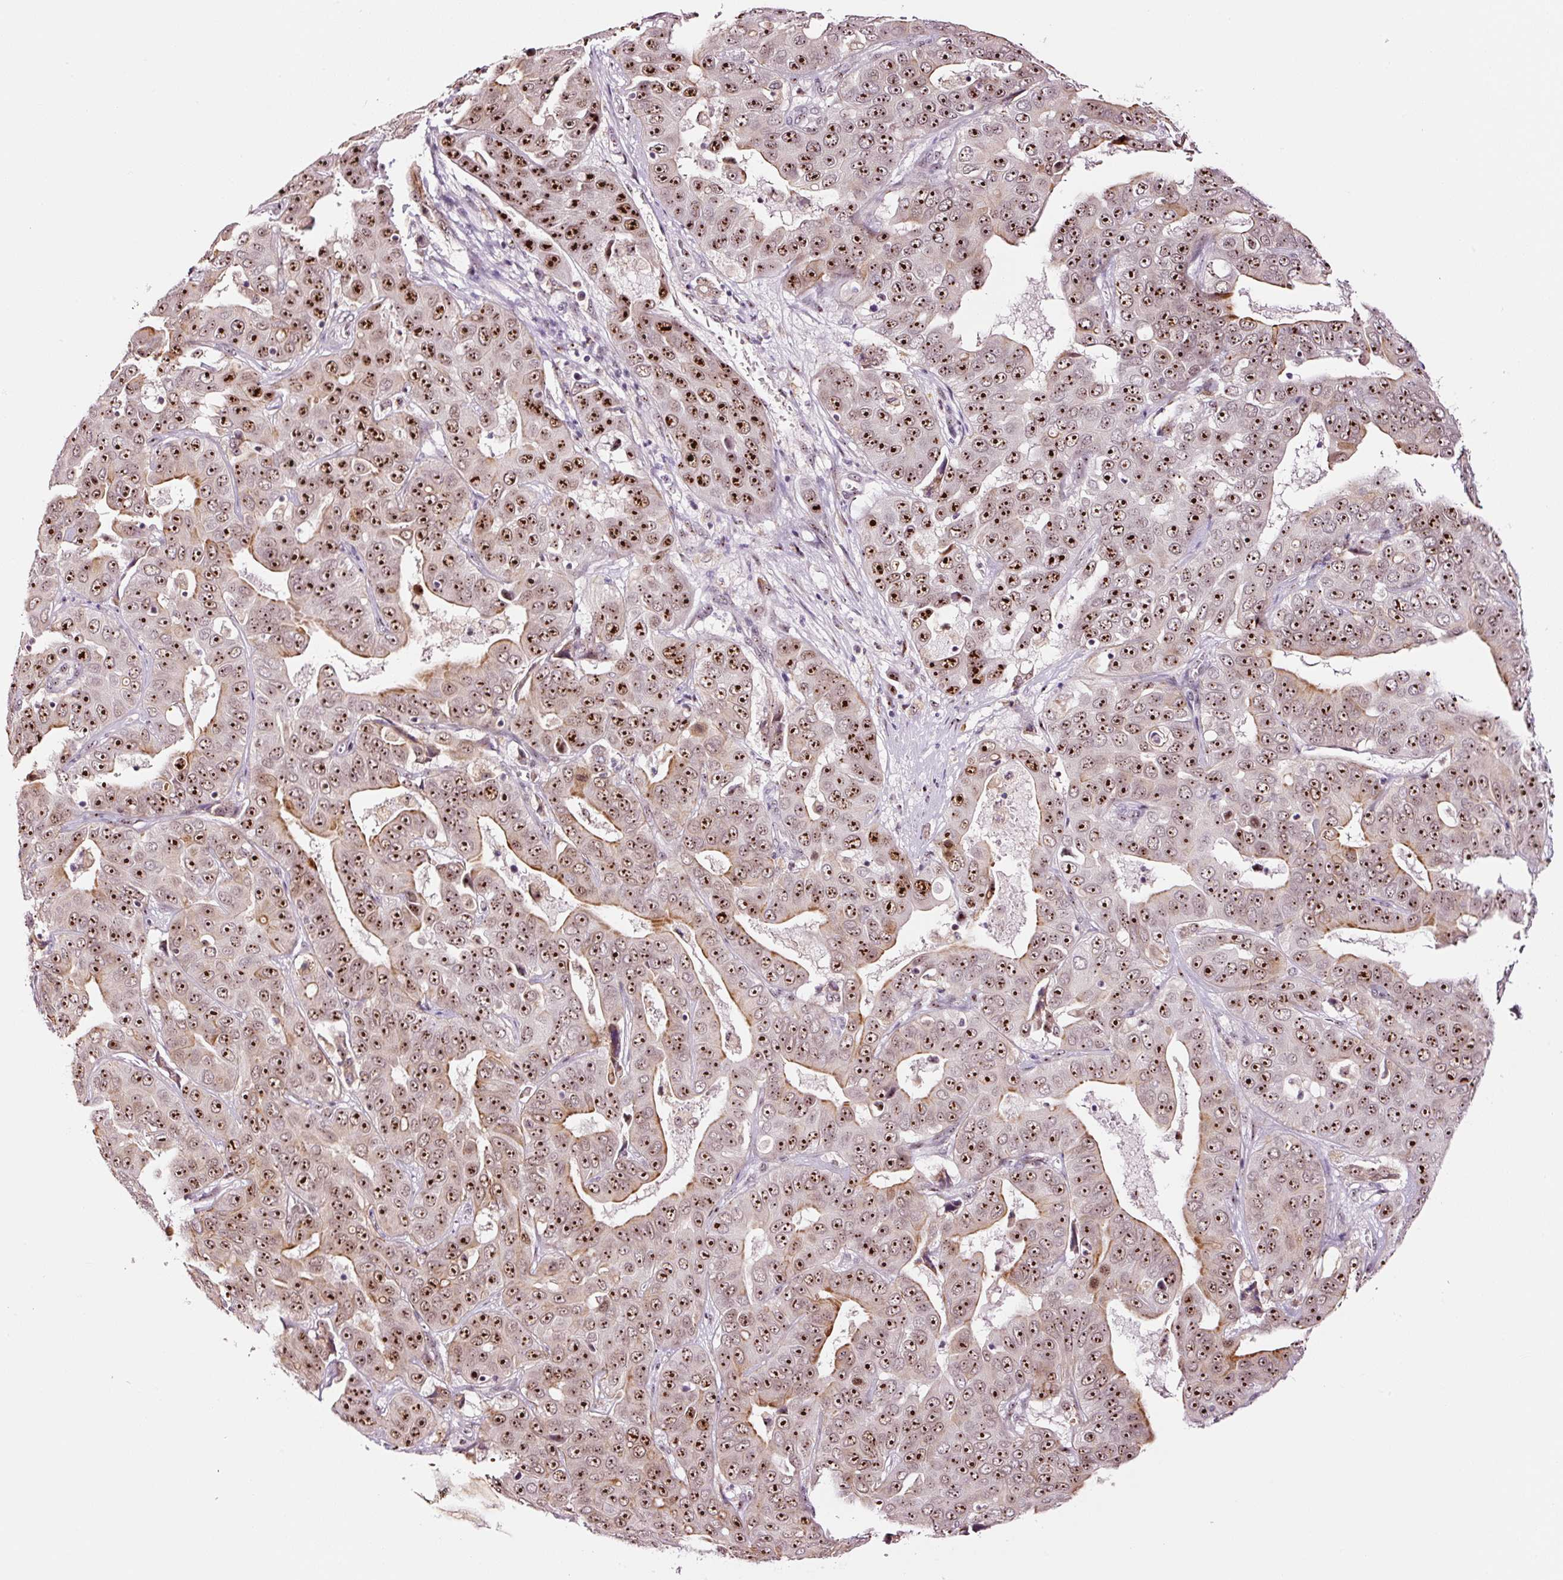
{"staining": {"intensity": "strong", "quantity": ">75%", "location": "cytoplasmic/membranous,nuclear"}, "tissue": "liver cancer", "cell_type": "Tumor cells", "image_type": "cancer", "snomed": [{"axis": "morphology", "description": "Cholangiocarcinoma"}, {"axis": "topography", "description": "Liver"}], "caption": "Approximately >75% of tumor cells in human liver cancer (cholangiocarcinoma) reveal strong cytoplasmic/membranous and nuclear protein positivity as visualized by brown immunohistochemical staining.", "gene": "GNL3", "patient": {"sex": "female", "age": 52}}